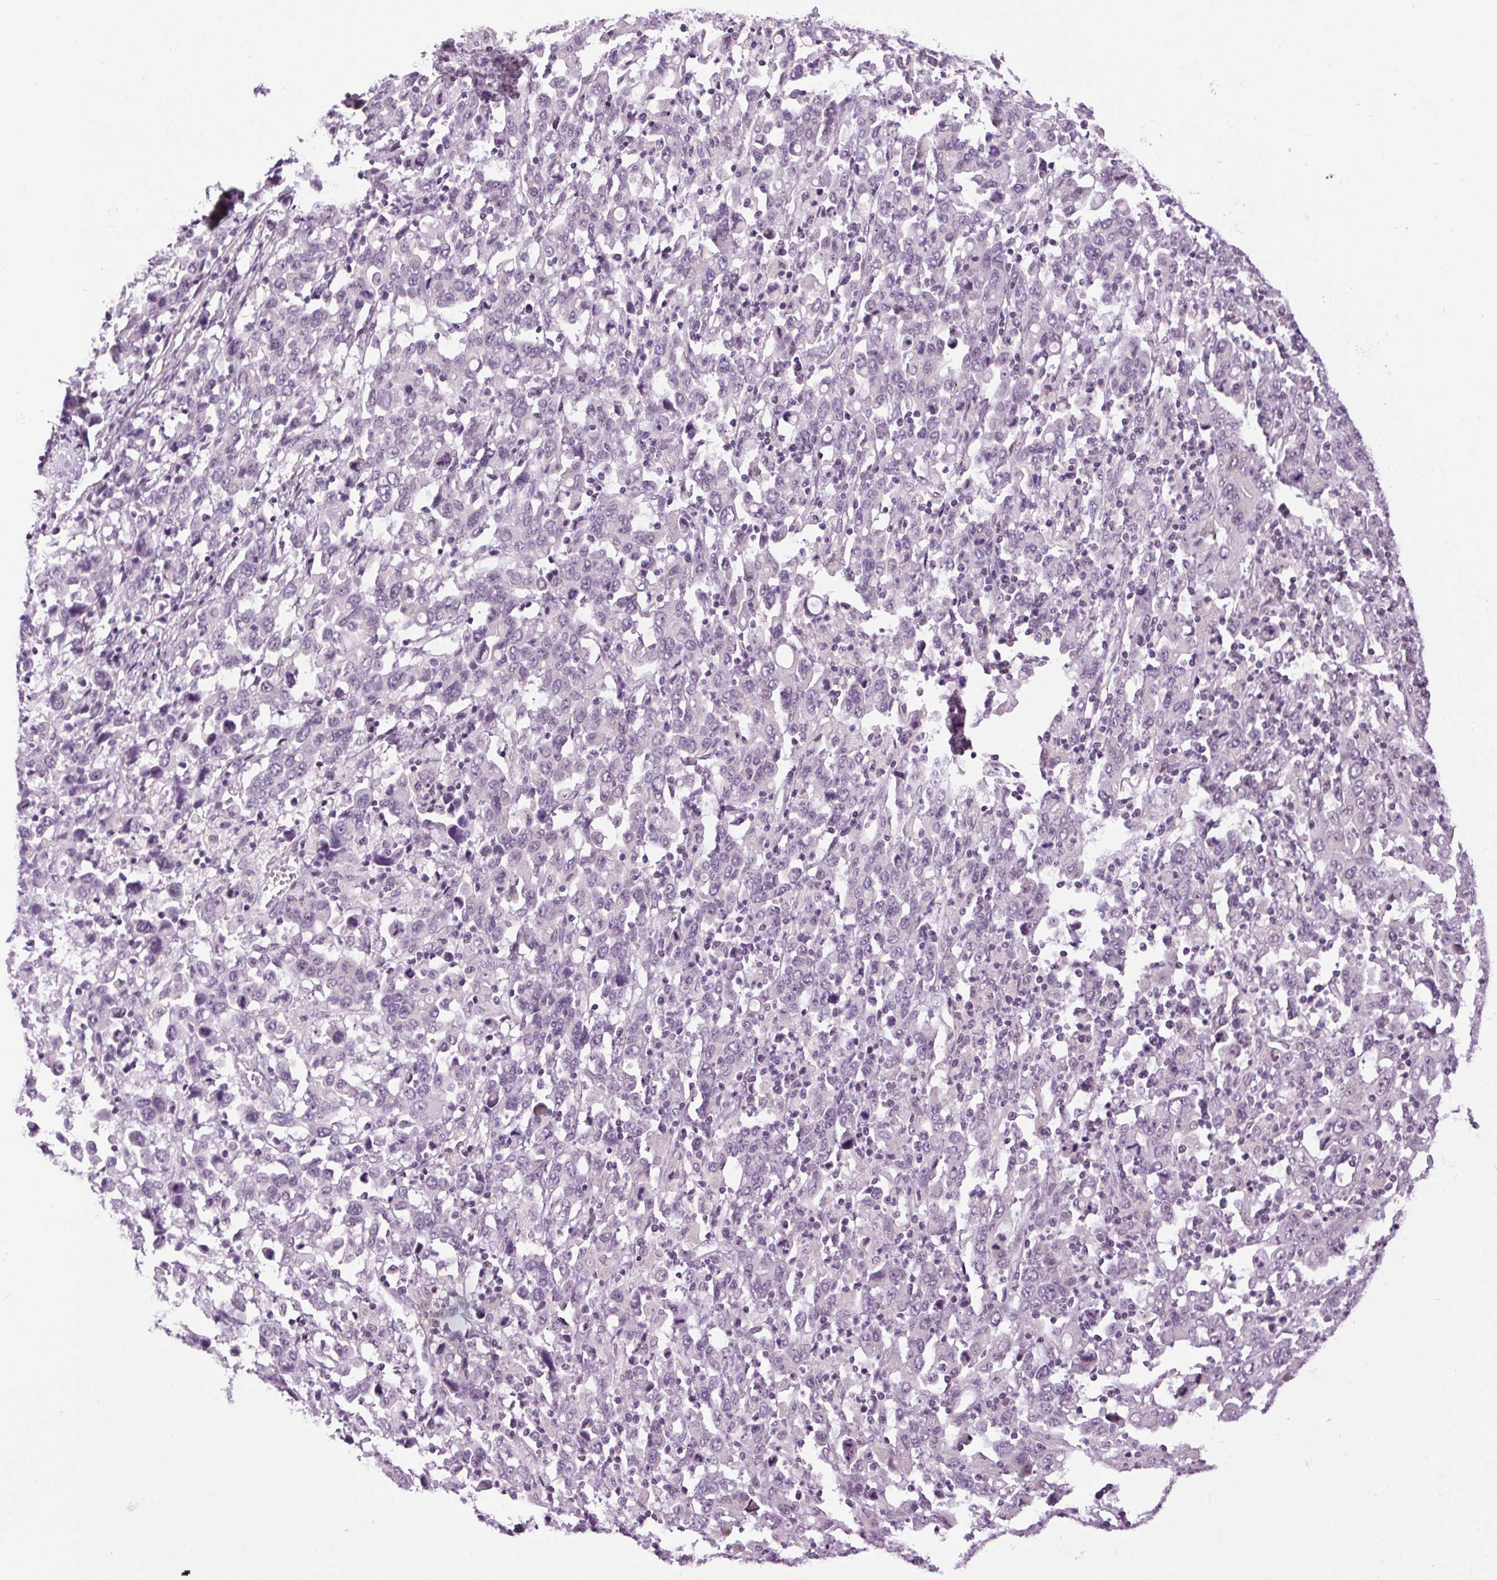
{"staining": {"intensity": "negative", "quantity": "none", "location": "none"}, "tissue": "stomach cancer", "cell_type": "Tumor cells", "image_type": "cancer", "snomed": [{"axis": "morphology", "description": "Adenocarcinoma, NOS"}, {"axis": "topography", "description": "Stomach, upper"}], "caption": "DAB (3,3'-diaminobenzidine) immunohistochemical staining of adenocarcinoma (stomach) demonstrates no significant staining in tumor cells. The staining is performed using DAB (3,3'-diaminobenzidine) brown chromogen with nuclei counter-stained in using hematoxylin.", "gene": "SMIM13", "patient": {"sex": "male", "age": 69}}